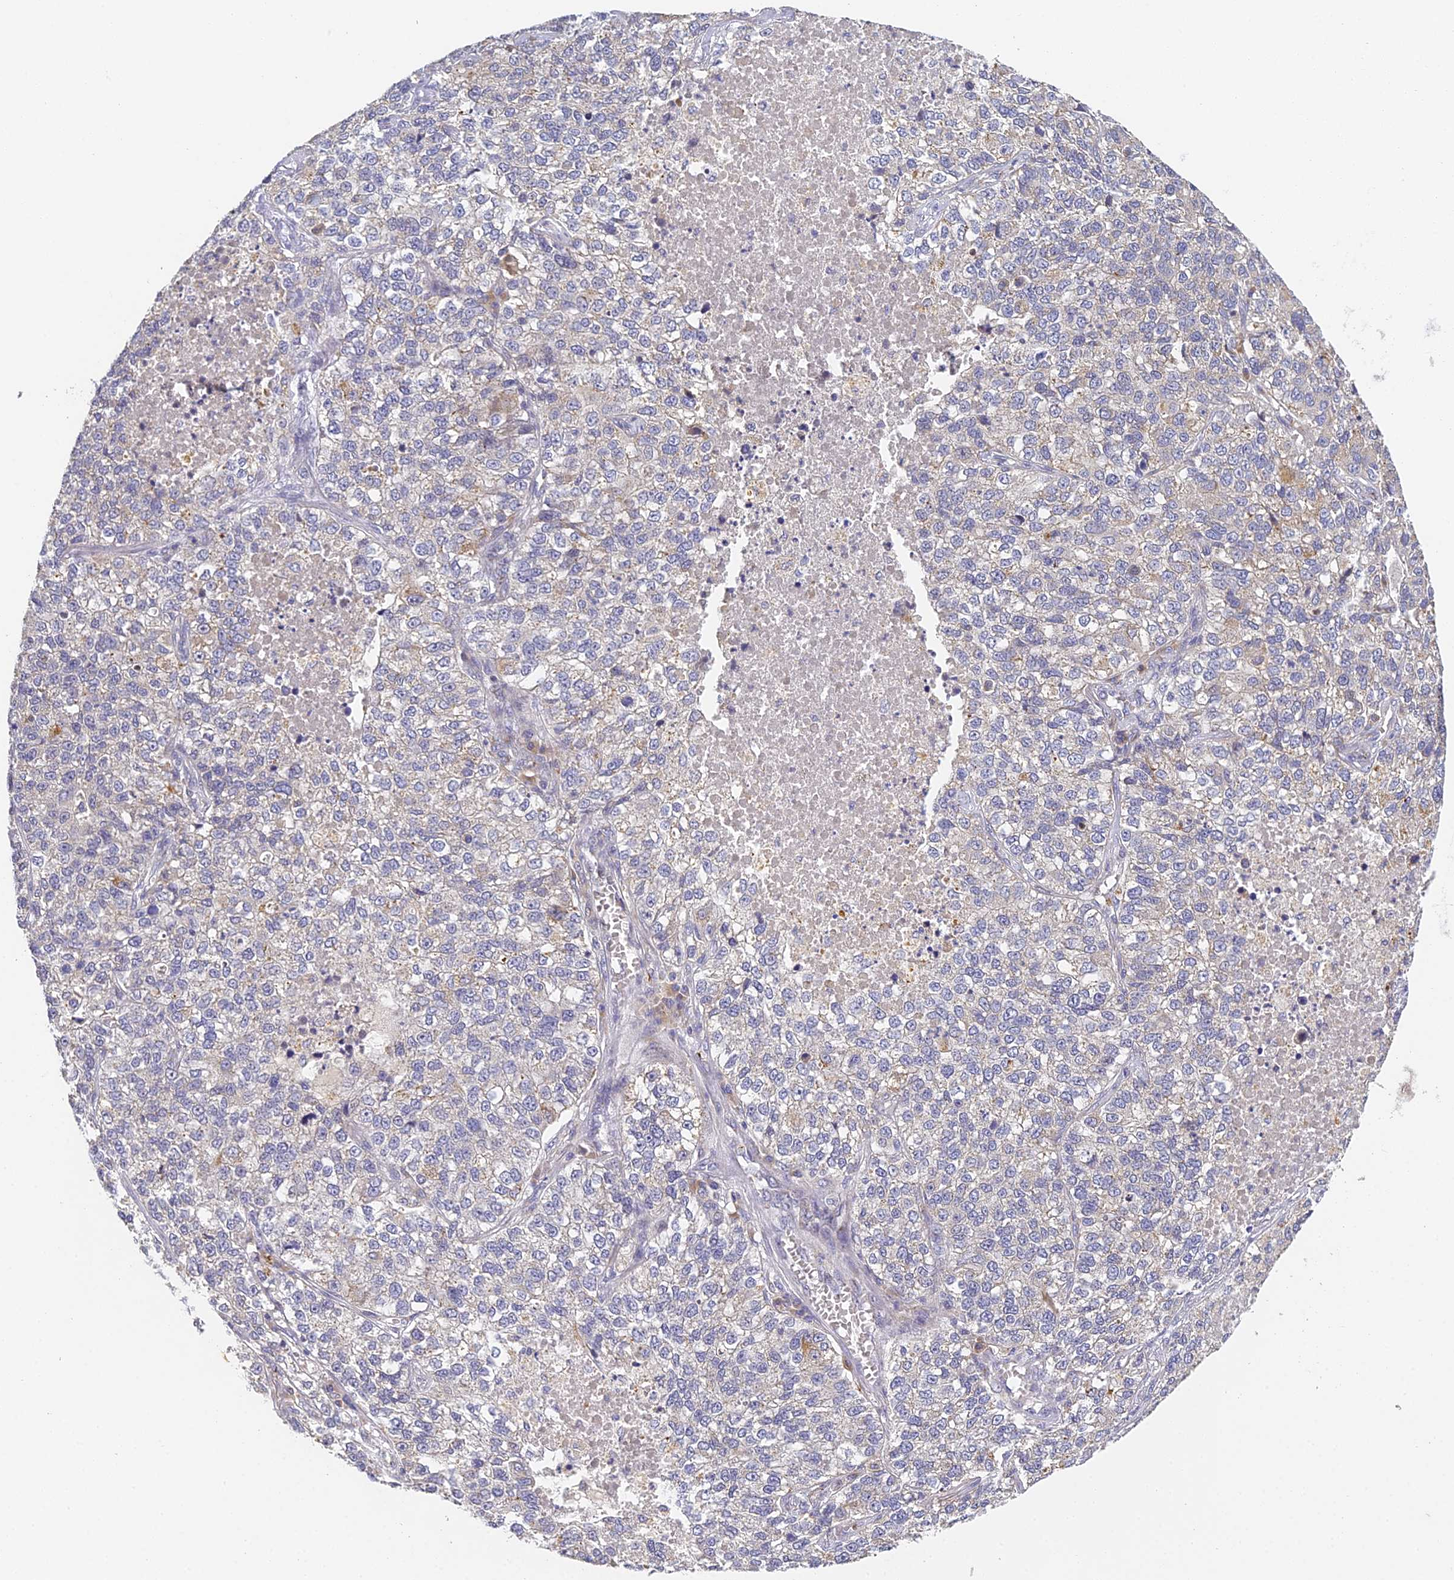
{"staining": {"intensity": "negative", "quantity": "none", "location": "none"}, "tissue": "lung cancer", "cell_type": "Tumor cells", "image_type": "cancer", "snomed": [{"axis": "morphology", "description": "Adenocarcinoma, NOS"}, {"axis": "topography", "description": "Lung"}], "caption": "IHC histopathology image of neoplastic tissue: human lung cancer stained with DAB displays no significant protein staining in tumor cells.", "gene": "DNAAF10", "patient": {"sex": "male", "age": 49}}